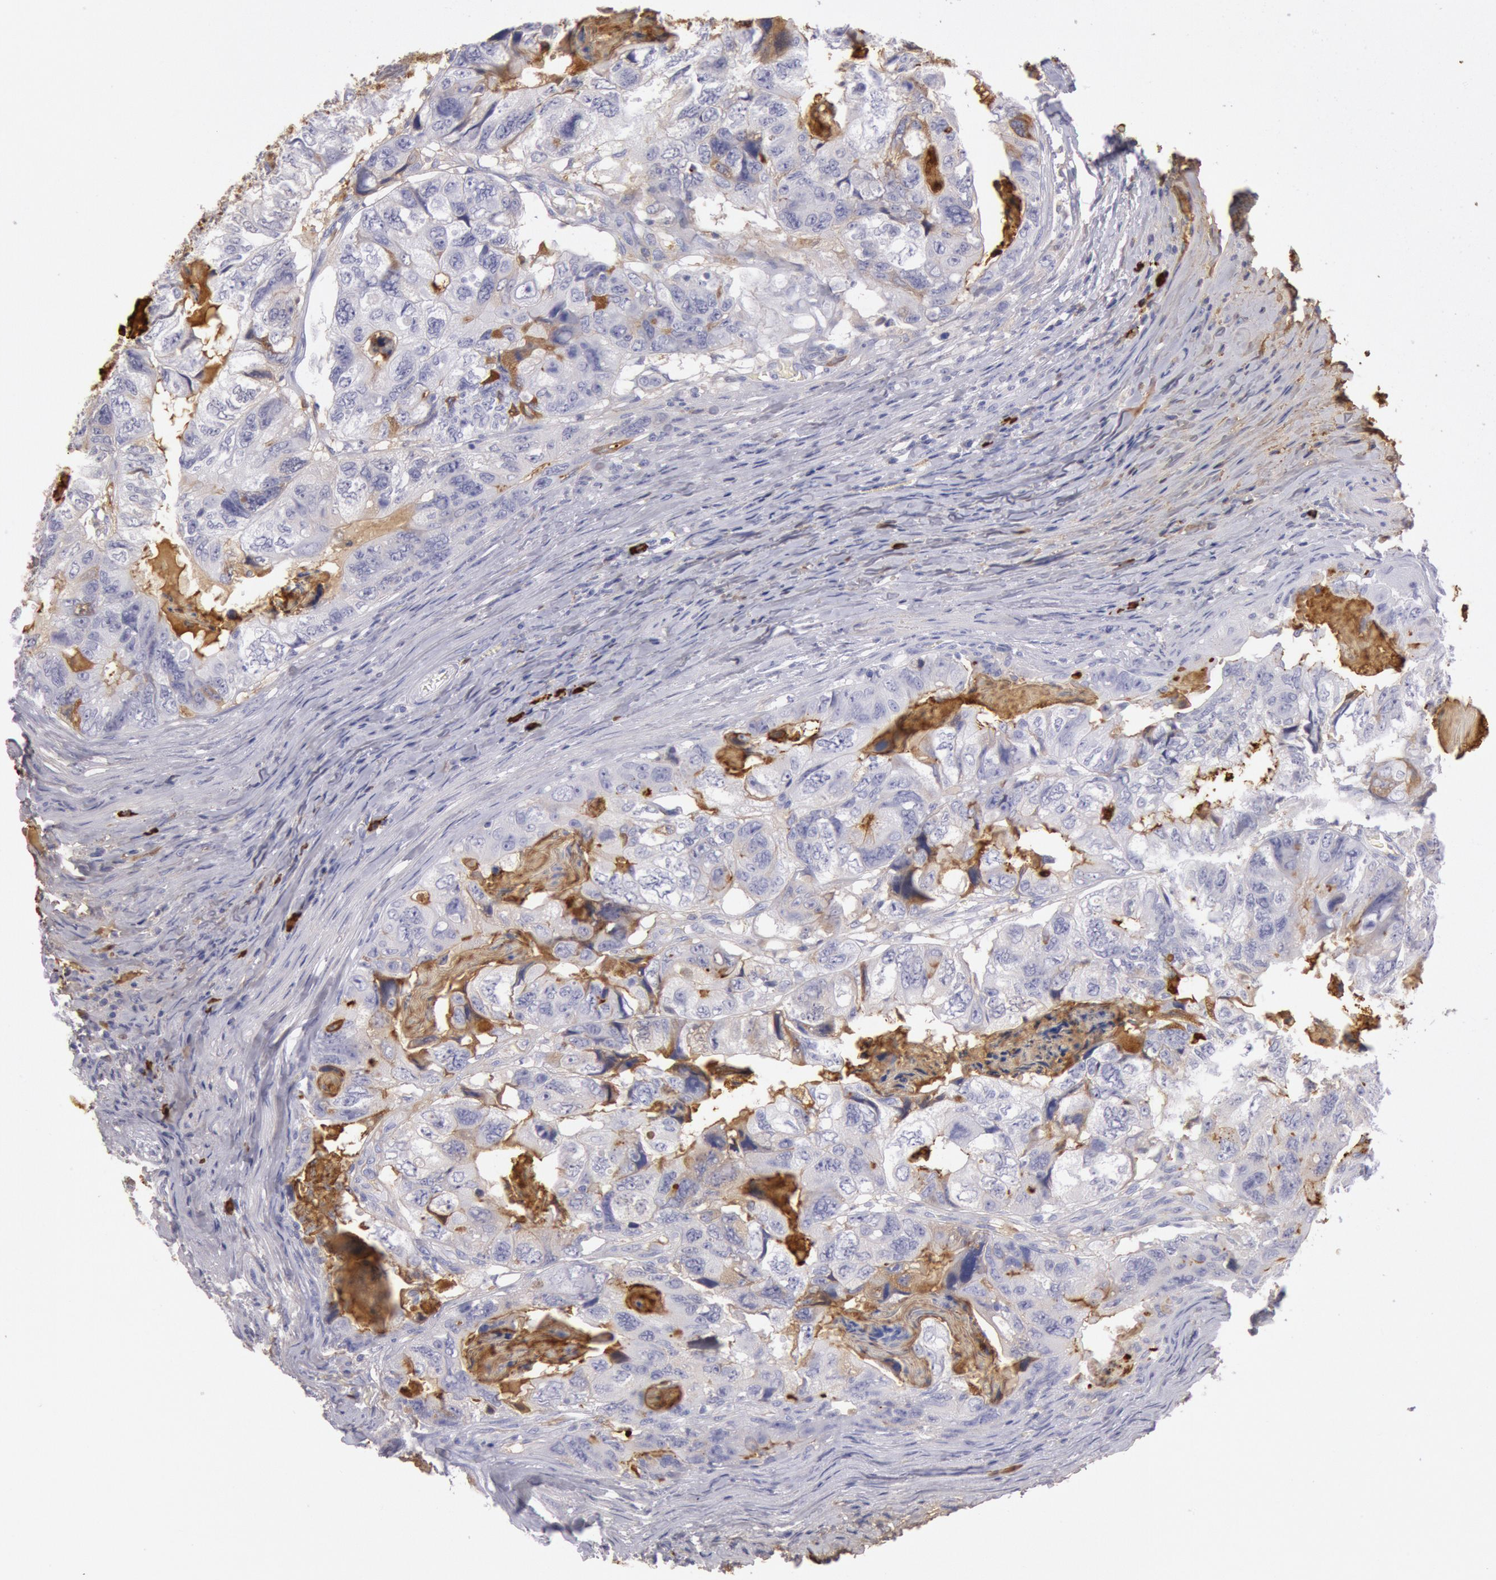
{"staining": {"intensity": "negative", "quantity": "none", "location": "none"}, "tissue": "colorectal cancer", "cell_type": "Tumor cells", "image_type": "cancer", "snomed": [{"axis": "morphology", "description": "Adenocarcinoma, NOS"}, {"axis": "topography", "description": "Rectum"}], "caption": "The micrograph demonstrates no significant positivity in tumor cells of adenocarcinoma (colorectal).", "gene": "IGHA1", "patient": {"sex": "female", "age": 82}}